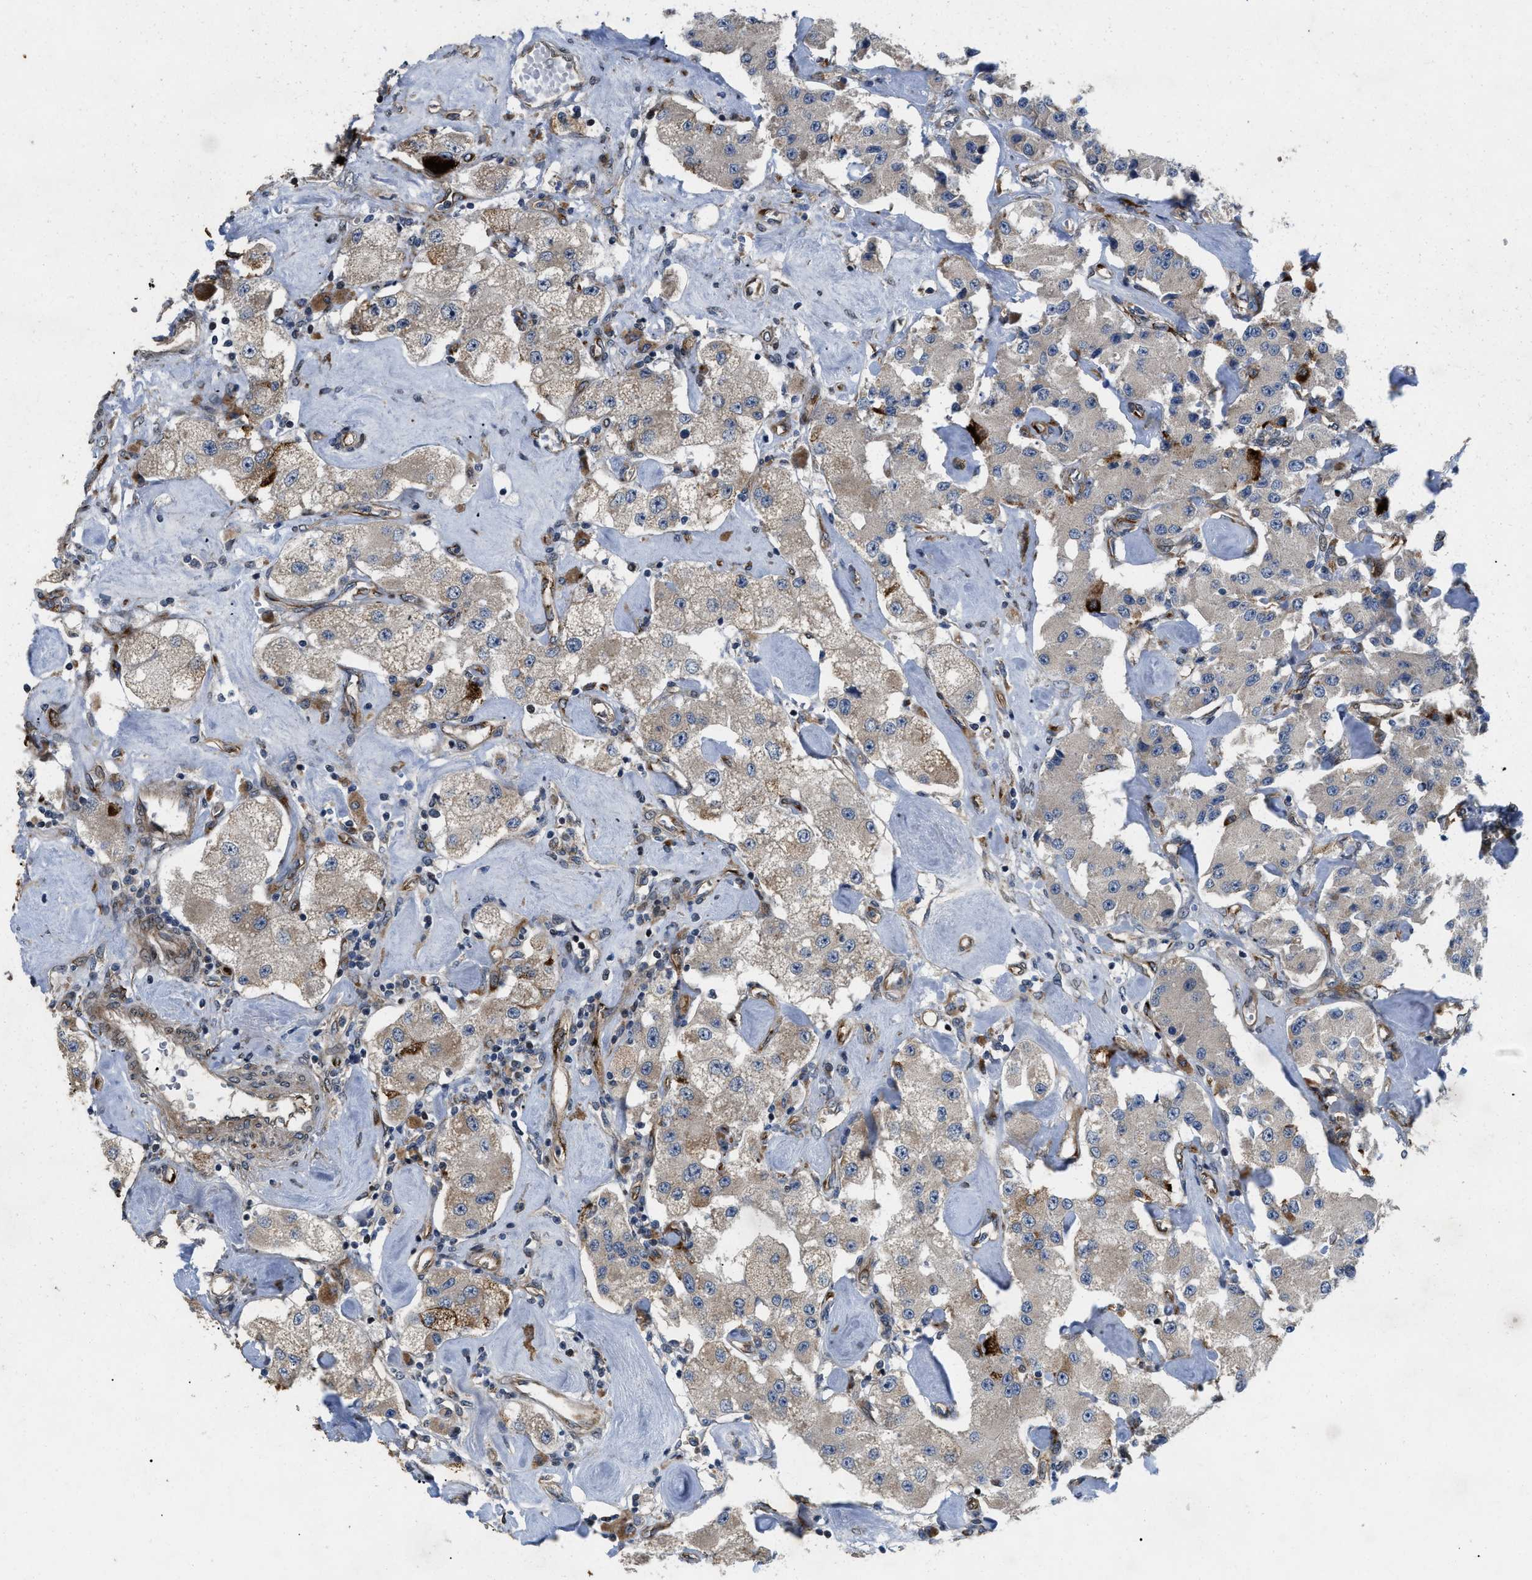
{"staining": {"intensity": "weak", "quantity": ">75%", "location": "cytoplasmic/membranous"}, "tissue": "carcinoid", "cell_type": "Tumor cells", "image_type": "cancer", "snomed": [{"axis": "morphology", "description": "Carcinoid, malignant, NOS"}, {"axis": "topography", "description": "Pancreas"}], "caption": "Immunohistochemistry (DAB) staining of human carcinoid shows weak cytoplasmic/membranous protein expression in about >75% of tumor cells.", "gene": "HSPA12B", "patient": {"sex": "male", "age": 41}}